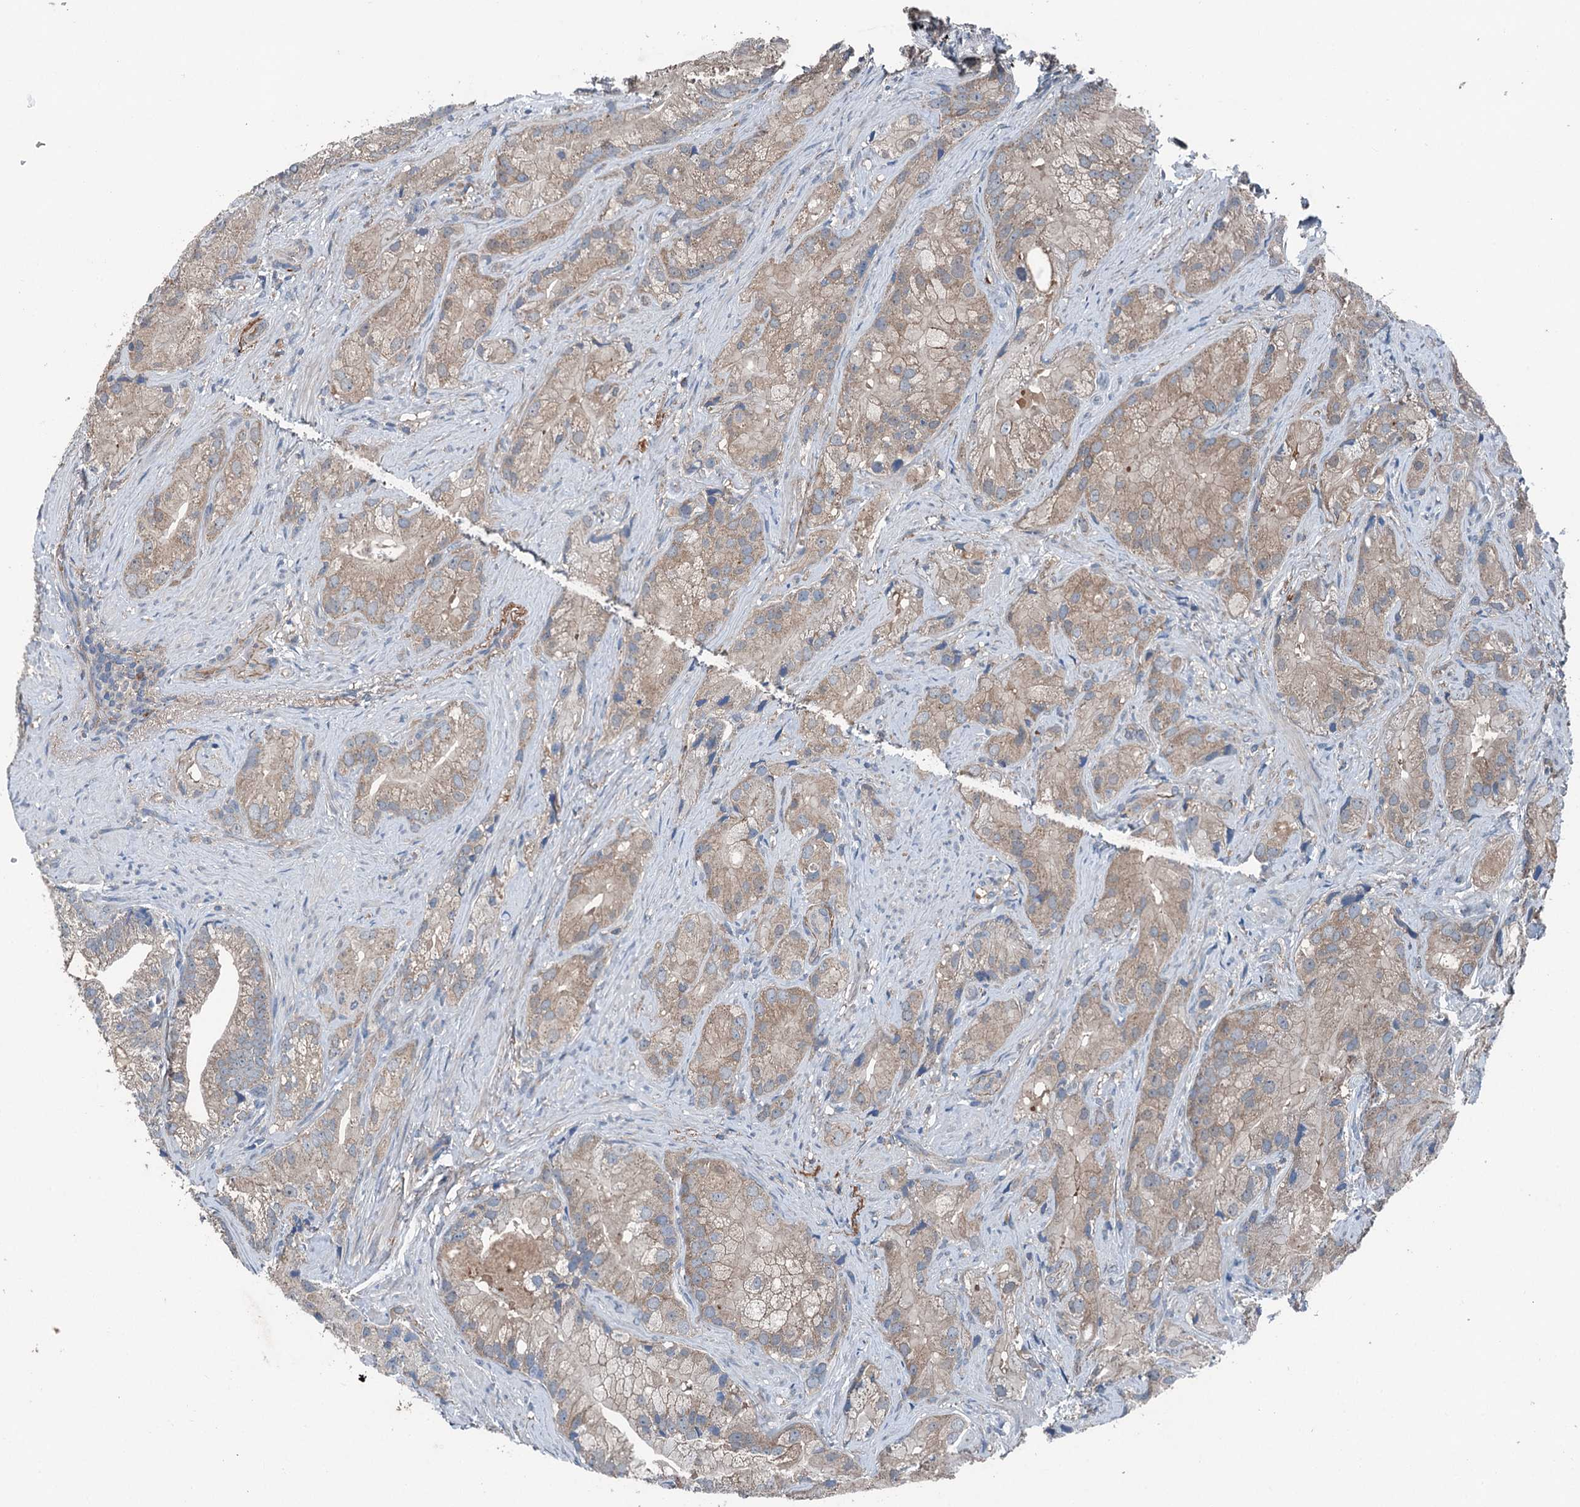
{"staining": {"intensity": "moderate", "quantity": "25%-75%", "location": "cytoplasmic/membranous"}, "tissue": "prostate cancer", "cell_type": "Tumor cells", "image_type": "cancer", "snomed": [{"axis": "morphology", "description": "Adenocarcinoma, Low grade"}, {"axis": "topography", "description": "Prostate"}], "caption": "Prostate adenocarcinoma (low-grade) stained with a protein marker displays moderate staining in tumor cells.", "gene": "PDSS1", "patient": {"sex": "male", "age": 71}}